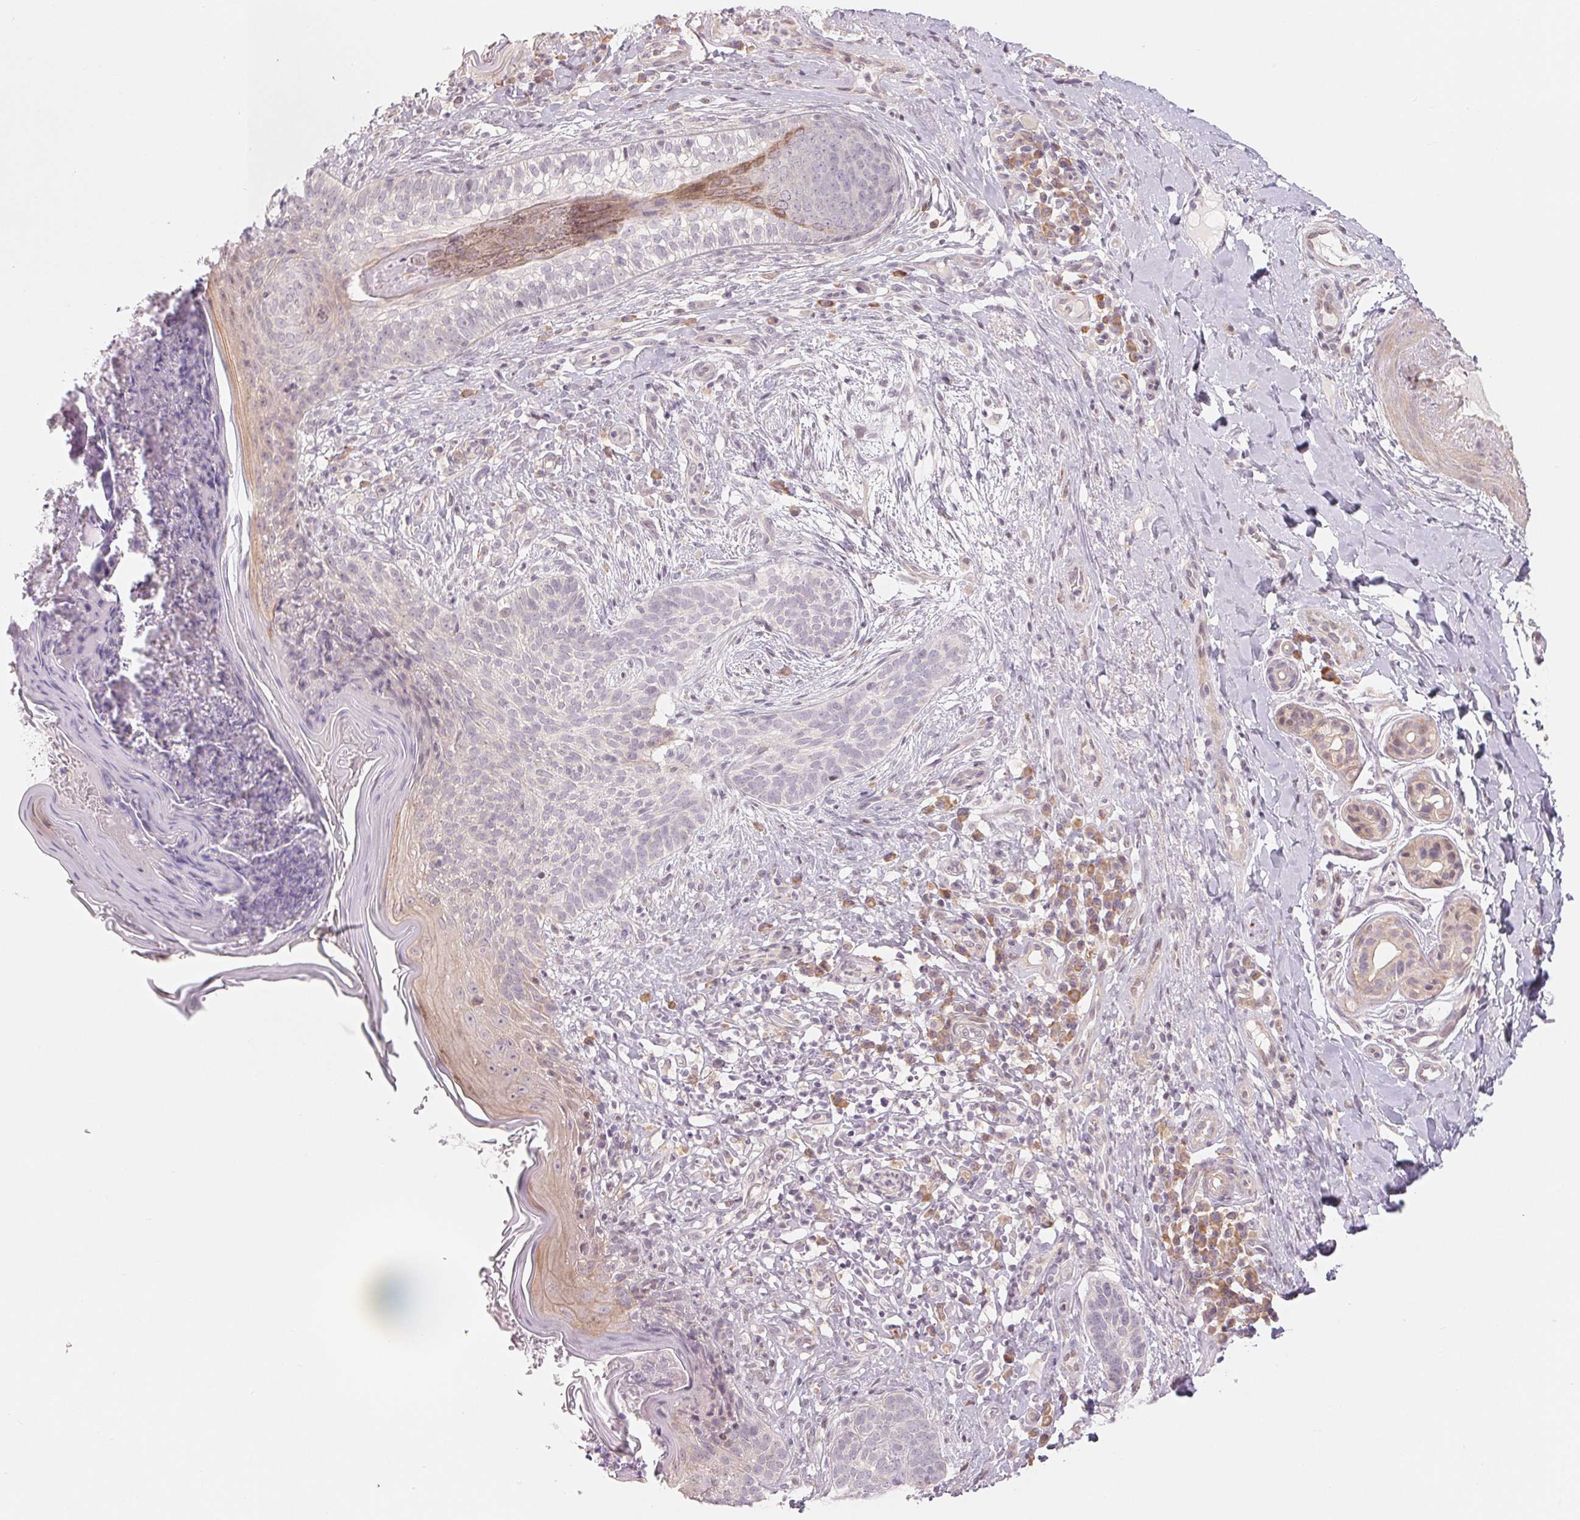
{"staining": {"intensity": "negative", "quantity": "none", "location": "none"}, "tissue": "skin cancer", "cell_type": "Tumor cells", "image_type": "cancer", "snomed": [{"axis": "morphology", "description": "Basal cell carcinoma"}, {"axis": "topography", "description": "Skin"}], "caption": "Tumor cells are negative for brown protein staining in skin cancer. Nuclei are stained in blue.", "gene": "DENND2C", "patient": {"sex": "male", "age": 89}}